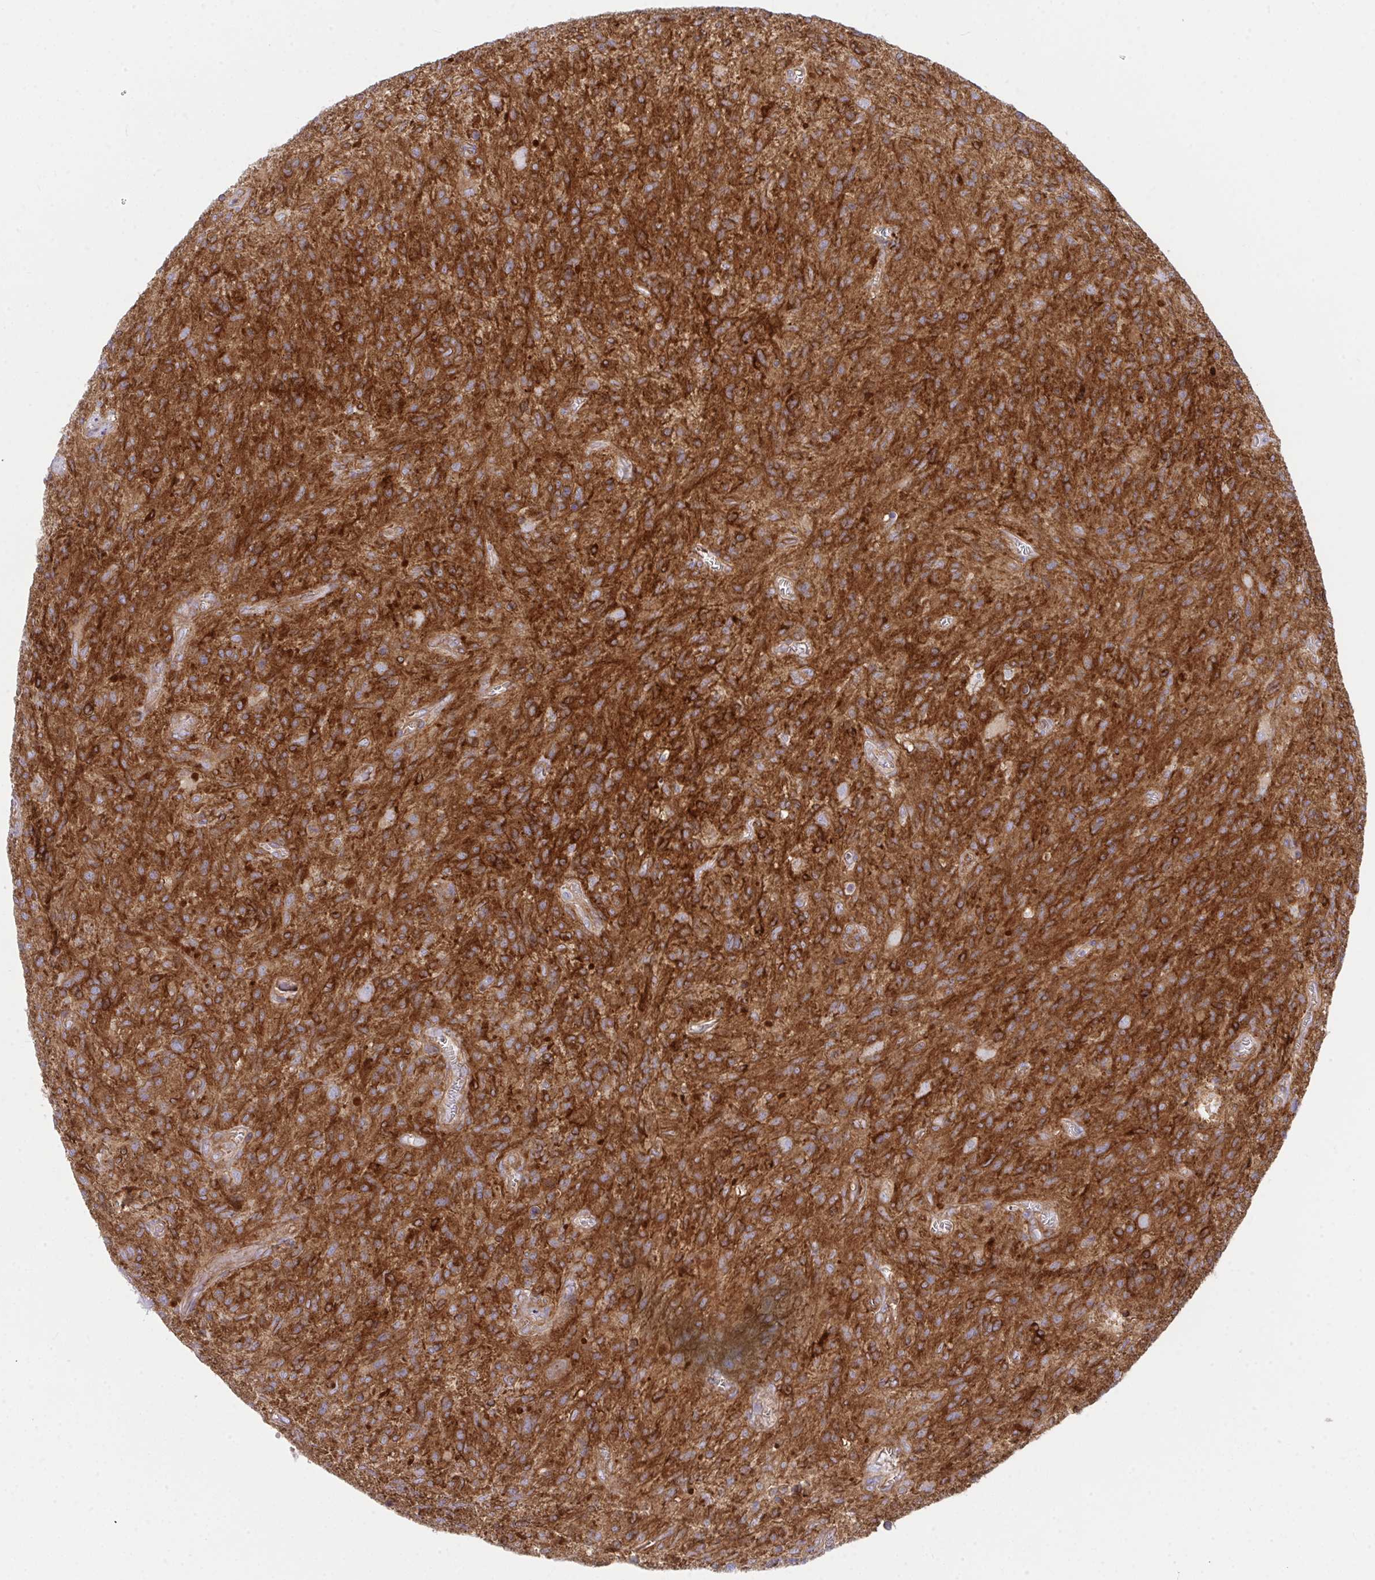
{"staining": {"intensity": "strong", "quantity": ">75%", "location": "cytoplasmic/membranous"}, "tissue": "glioma", "cell_type": "Tumor cells", "image_type": "cancer", "snomed": [{"axis": "morphology", "description": "Glioma, malignant, High grade"}, {"axis": "topography", "description": "Brain"}], "caption": "Protein expression analysis of human malignant glioma (high-grade) reveals strong cytoplasmic/membranous staining in approximately >75% of tumor cells. (DAB (3,3'-diaminobenzidine) = brown stain, brightfield microscopy at high magnification).", "gene": "GAB1", "patient": {"sex": "male", "age": 75}}